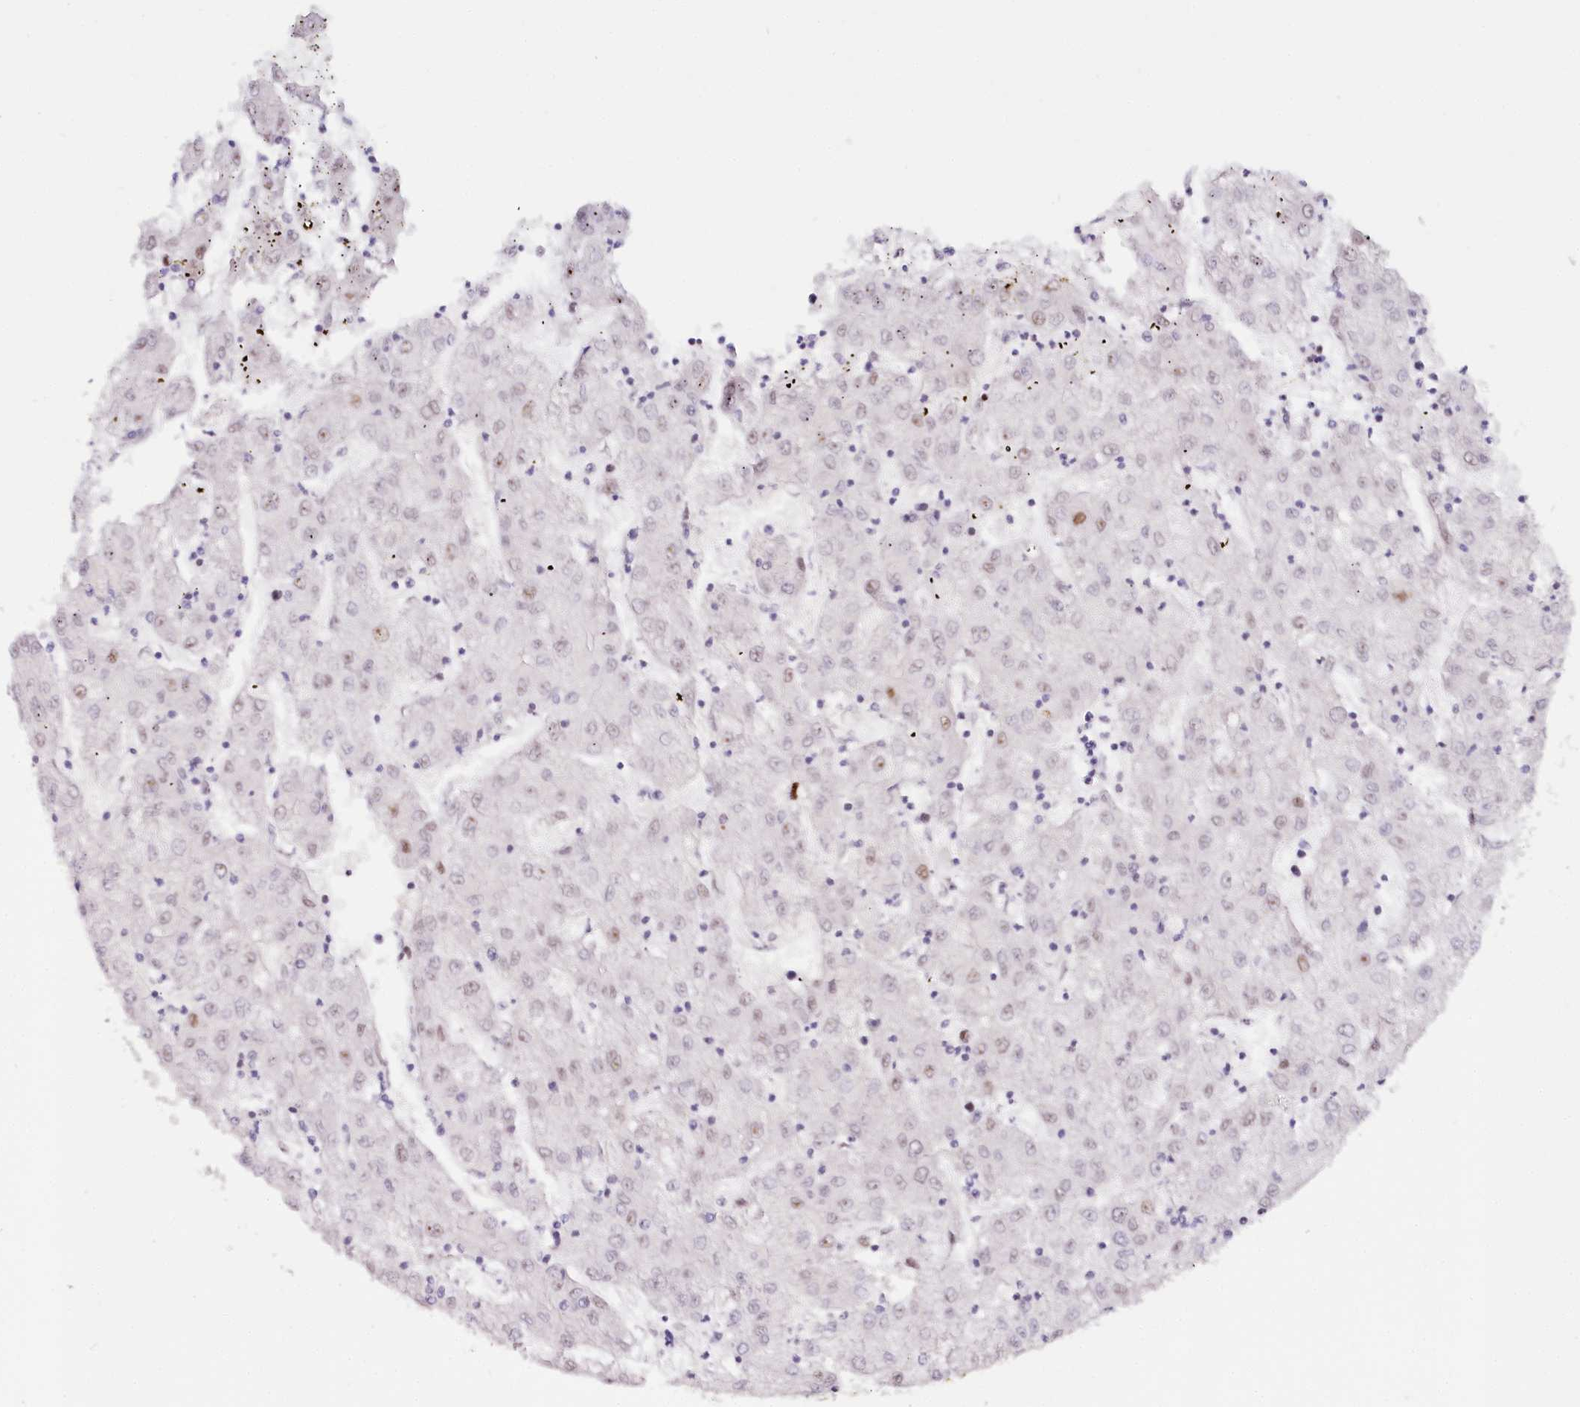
{"staining": {"intensity": "weak", "quantity": "<25%", "location": "nuclear"}, "tissue": "liver cancer", "cell_type": "Tumor cells", "image_type": "cancer", "snomed": [{"axis": "morphology", "description": "Carcinoma, Hepatocellular, NOS"}, {"axis": "topography", "description": "Liver"}], "caption": "The micrograph displays no staining of tumor cells in liver hepatocellular carcinoma.", "gene": "TP53", "patient": {"sex": "male", "age": 72}}